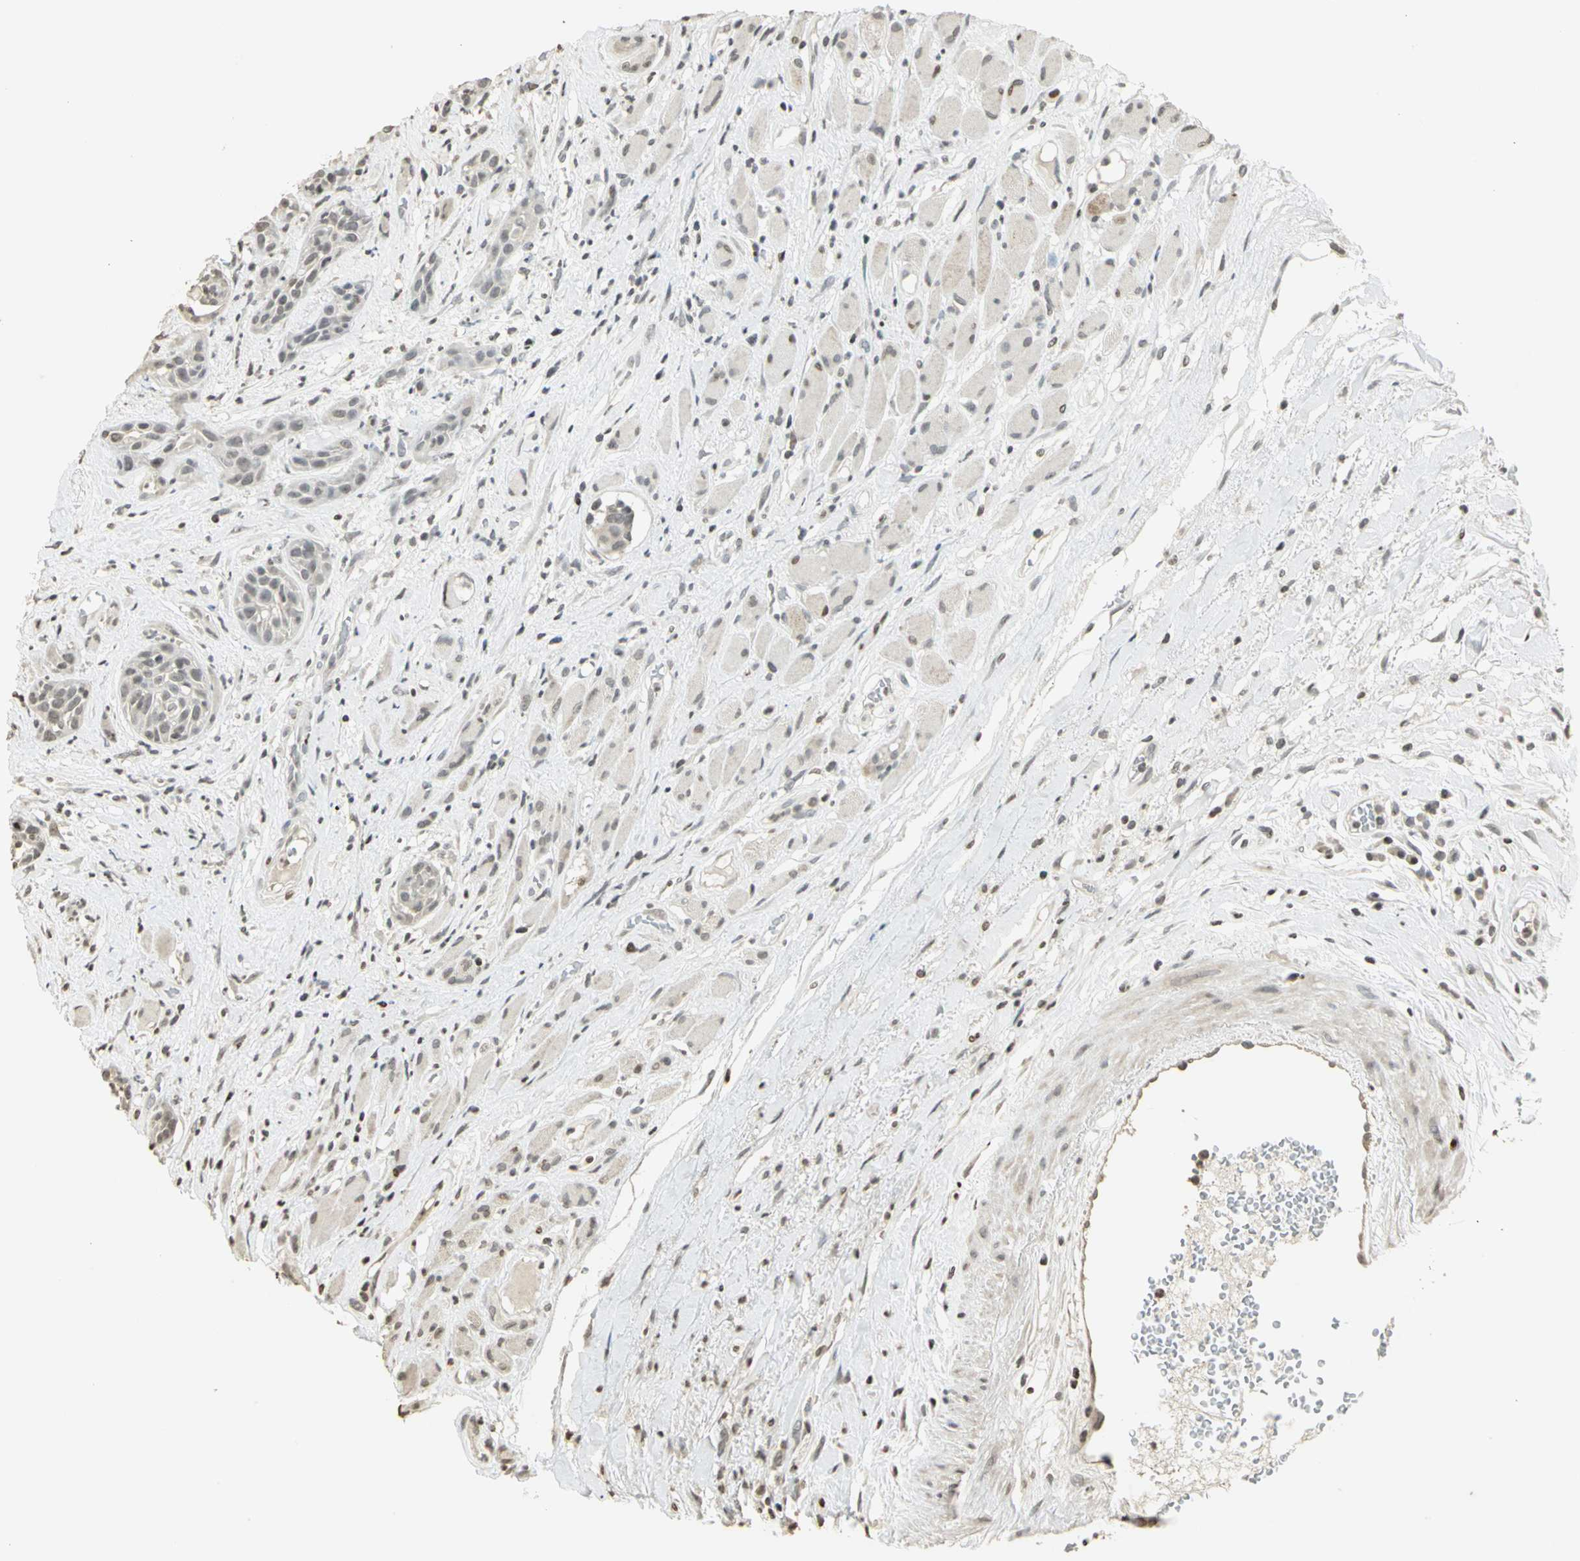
{"staining": {"intensity": "weak", "quantity": "<25%", "location": "nuclear"}, "tissue": "head and neck cancer", "cell_type": "Tumor cells", "image_type": "cancer", "snomed": [{"axis": "morphology", "description": "Squamous cell carcinoma, NOS"}, {"axis": "topography", "description": "Head-Neck"}], "caption": "This is a photomicrograph of IHC staining of head and neck squamous cell carcinoma, which shows no positivity in tumor cells.", "gene": "KDM1A", "patient": {"sex": "male", "age": 62}}